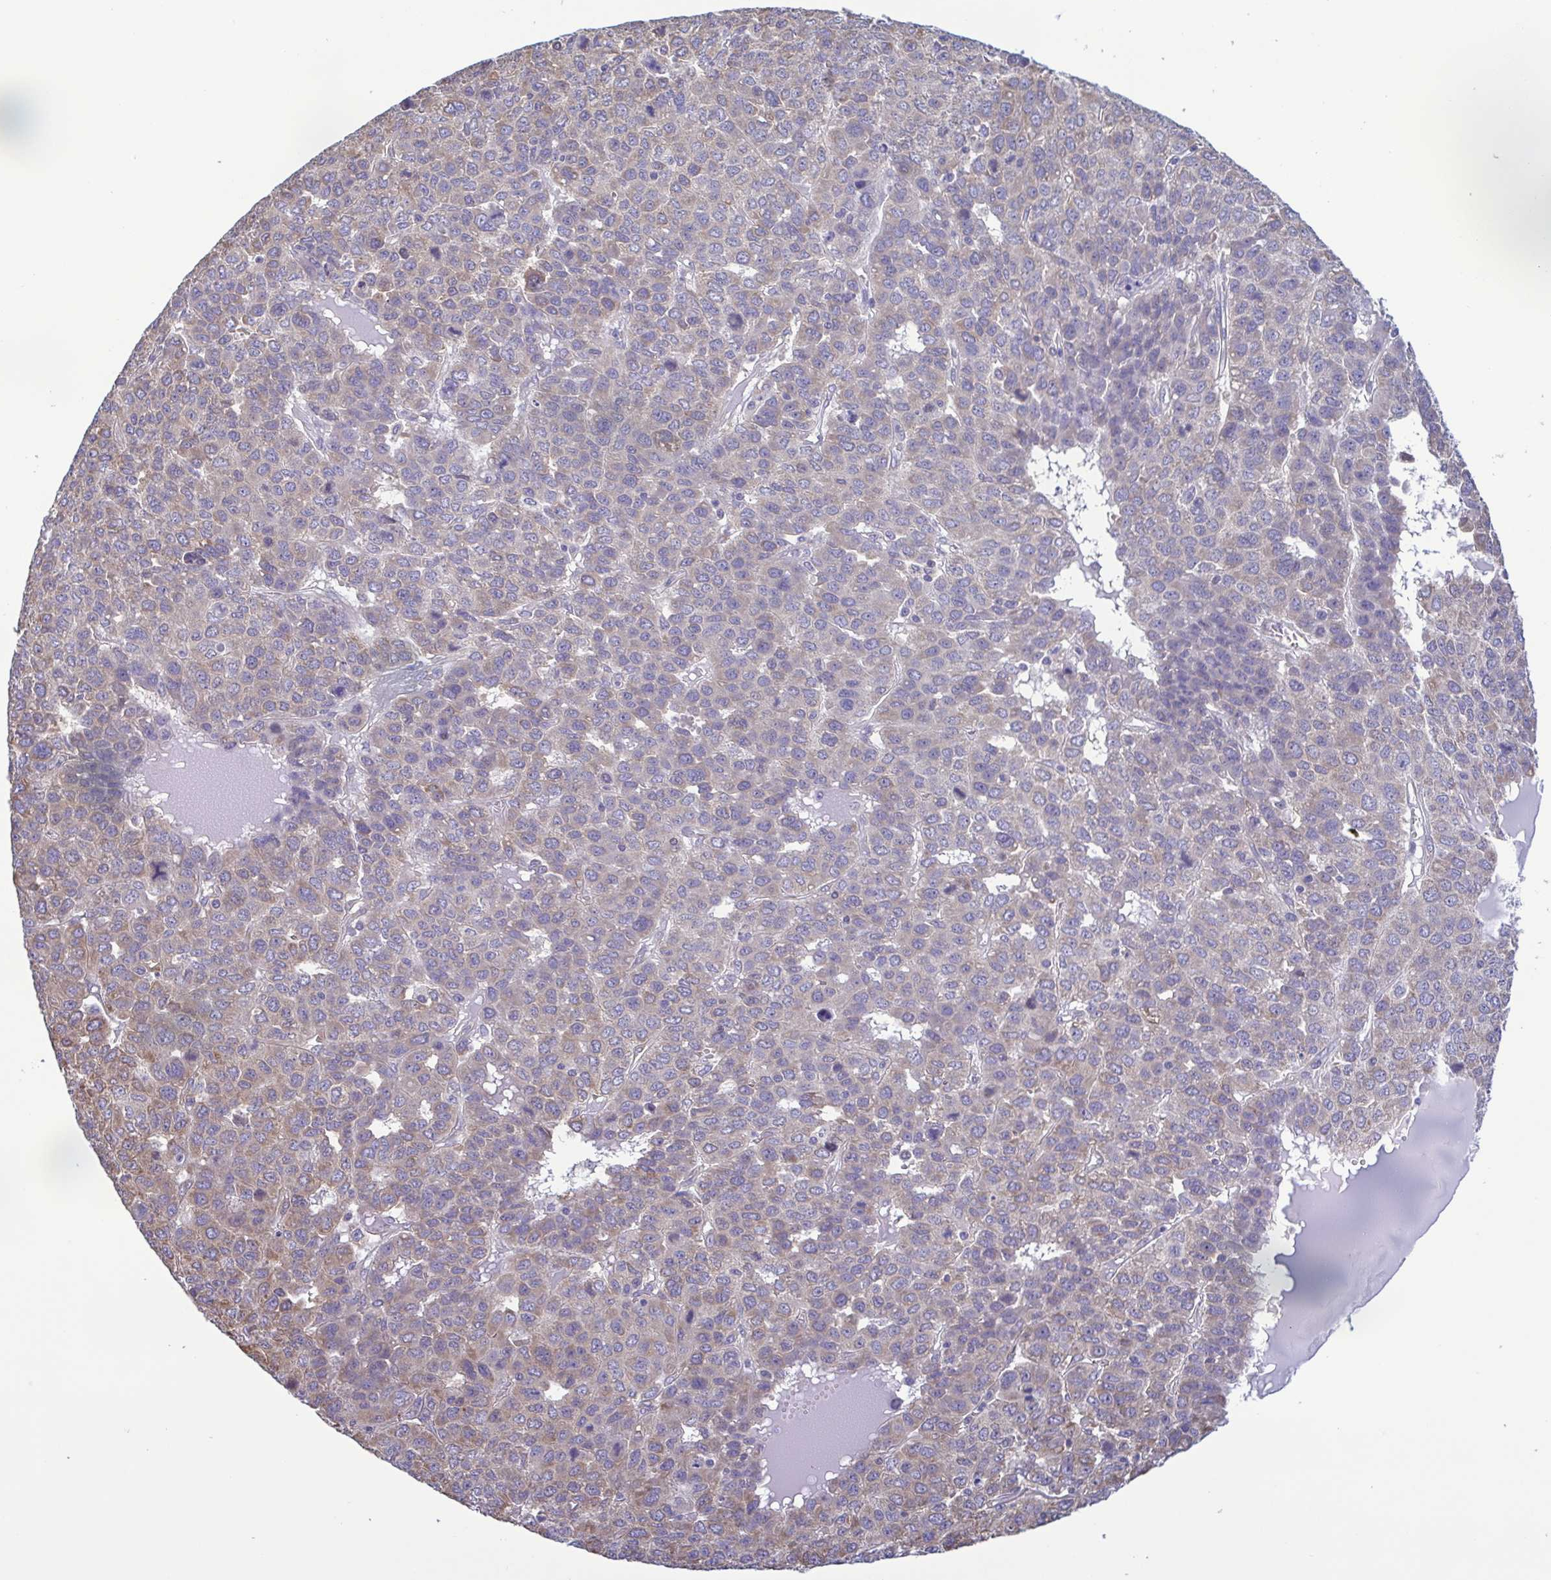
{"staining": {"intensity": "weak", "quantity": "25%-75%", "location": "cytoplasmic/membranous"}, "tissue": "liver cancer", "cell_type": "Tumor cells", "image_type": "cancer", "snomed": [{"axis": "morphology", "description": "Carcinoma, Hepatocellular, NOS"}, {"axis": "topography", "description": "Liver"}], "caption": "Protein analysis of liver hepatocellular carcinoma tissue shows weak cytoplasmic/membranous staining in about 25%-75% of tumor cells. The staining is performed using DAB (3,3'-diaminobenzidine) brown chromogen to label protein expression. The nuclei are counter-stained blue using hematoxylin.", "gene": "TNNI3", "patient": {"sex": "male", "age": 69}}